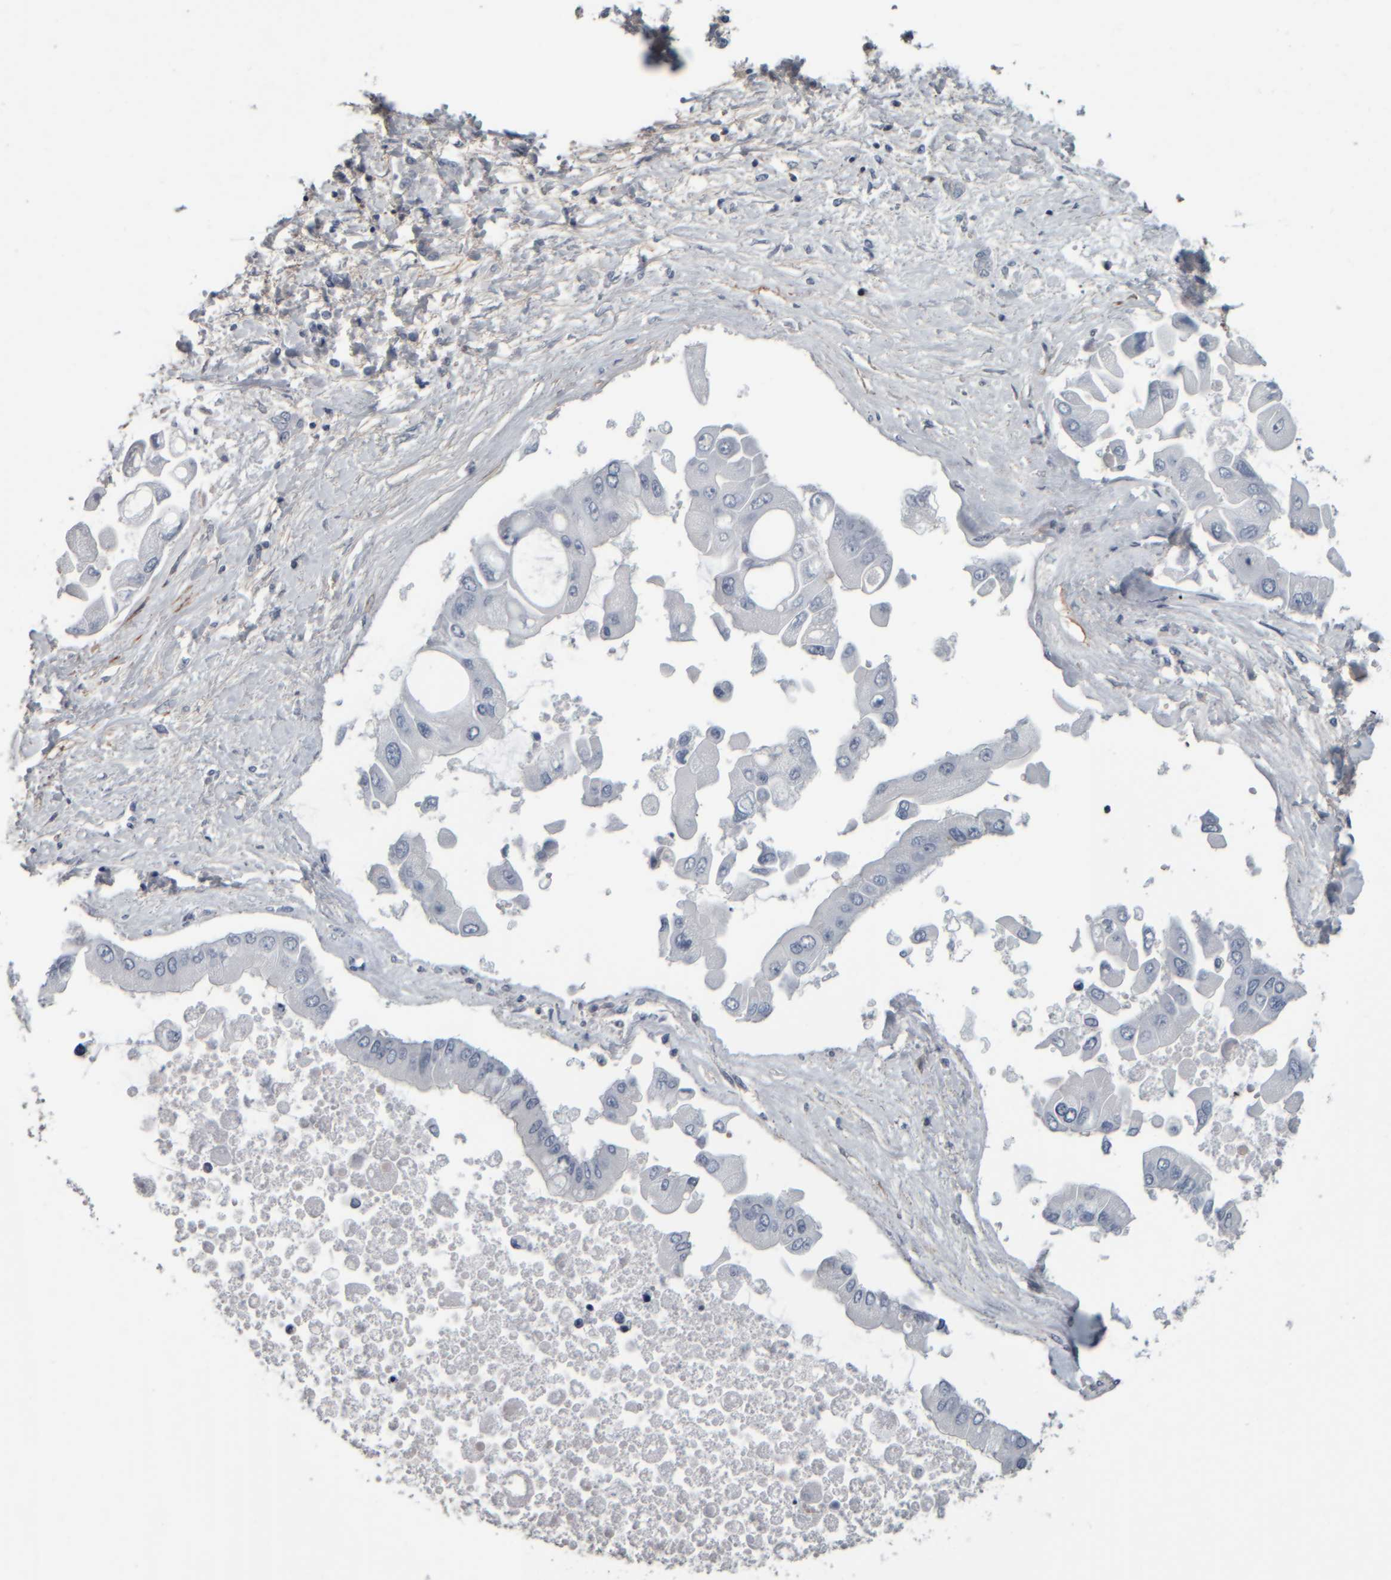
{"staining": {"intensity": "negative", "quantity": "none", "location": "none"}, "tissue": "liver cancer", "cell_type": "Tumor cells", "image_type": "cancer", "snomed": [{"axis": "morphology", "description": "Cholangiocarcinoma"}, {"axis": "topography", "description": "Liver"}], "caption": "Tumor cells are negative for brown protein staining in liver cholangiocarcinoma.", "gene": "CAVIN4", "patient": {"sex": "male", "age": 50}}